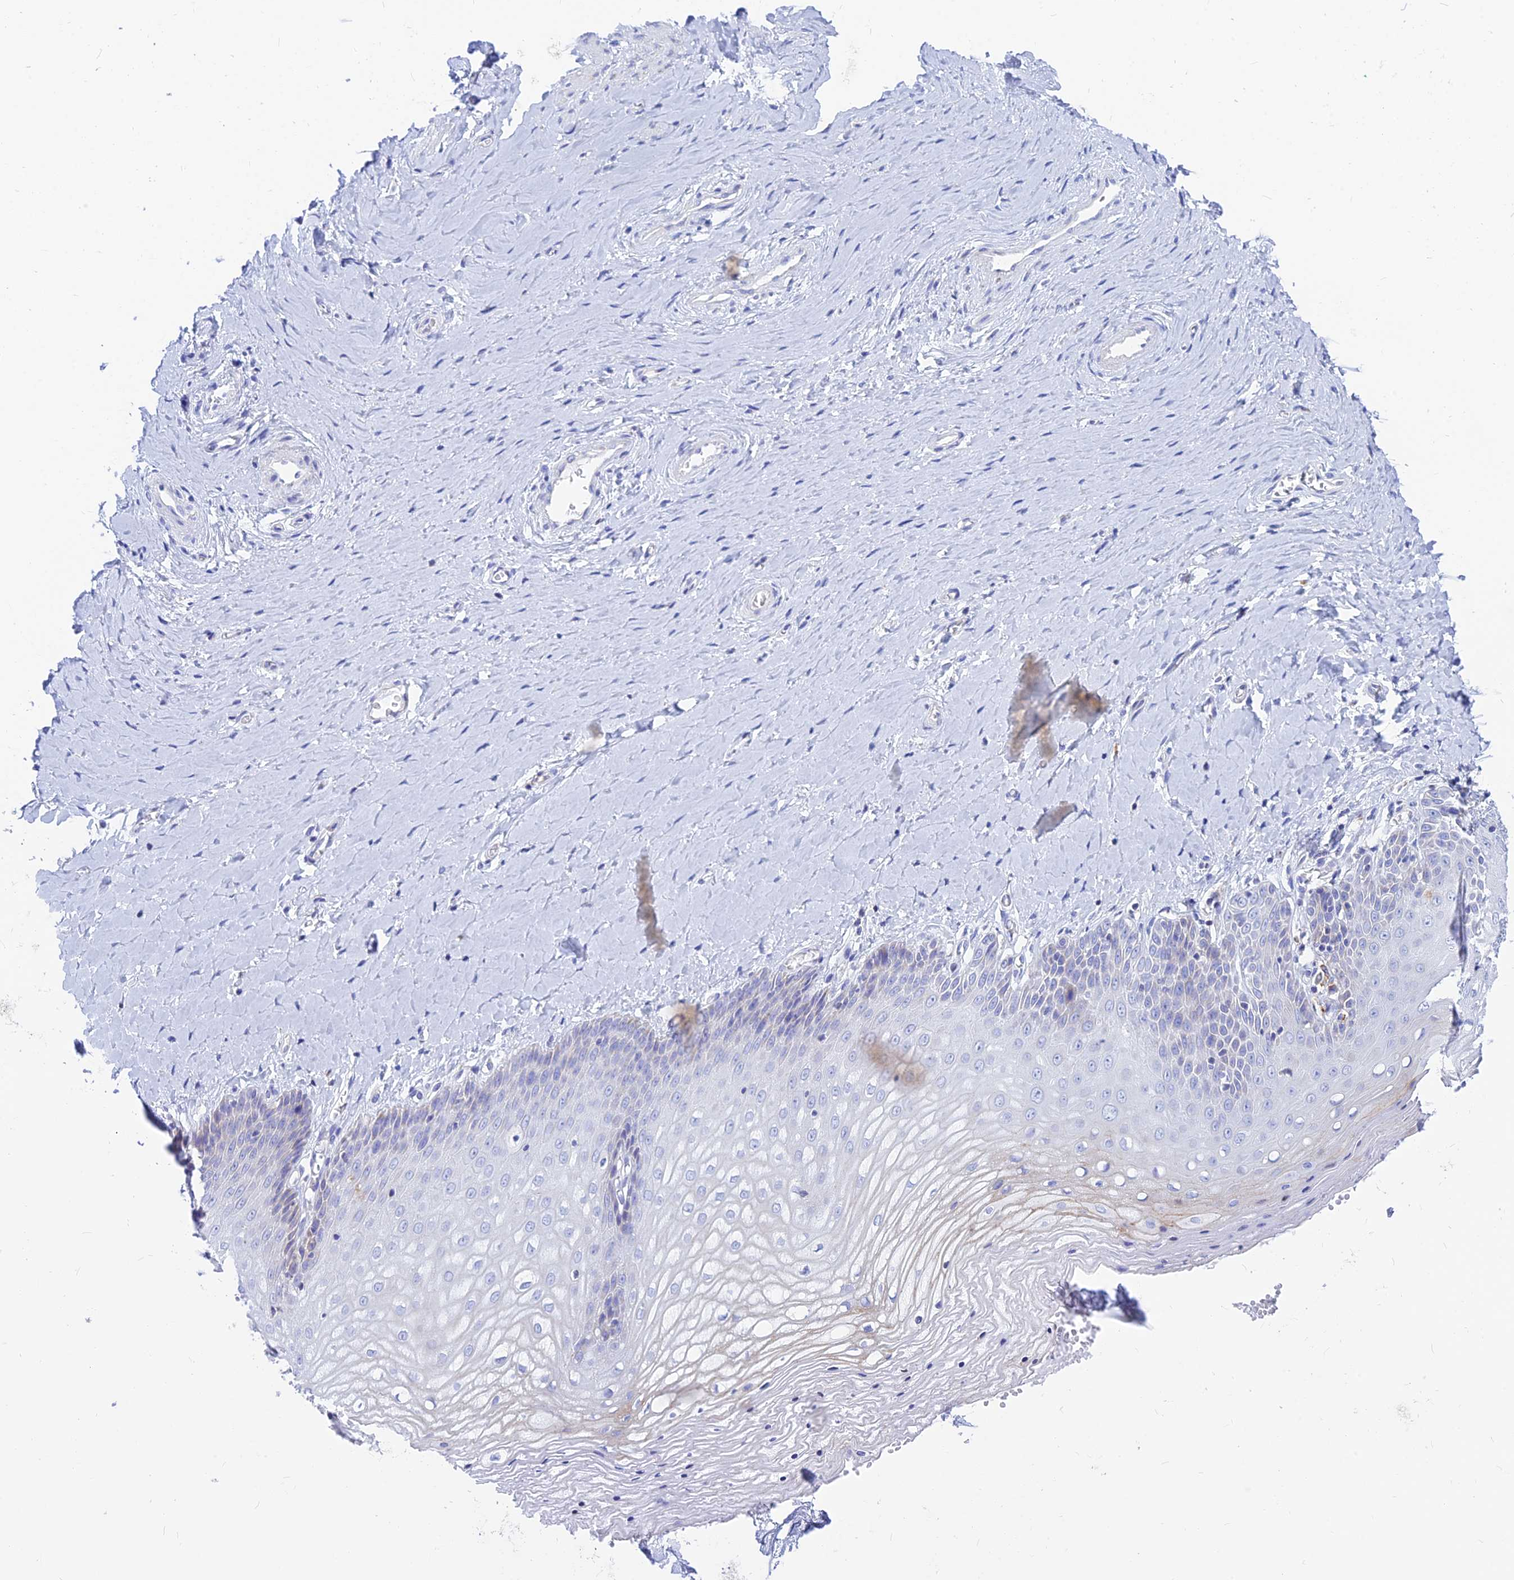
{"staining": {"intensity": "negative", "quantity": "none", "location": "none"}, "tissue": "vagina", "cell_type": "Squamous epithelial cells", "image_type": "normal", "snomed": [{"axis": "morphology", "description": "Normal tissue, NOS"}, {"axis": "topography", "description": "Vagina"}], "caption": "Immunohistochemistry (IHC) photomicrograph of benign human vagina stained for a protein (brown), which exhibits no positivity in squamous epithelial cells. (DAB (3,3'-diaminobenzidine) IHC visualized using brightfield microscopy, high magnification).", "gene": "CNOT6", "patient": {"sex": "female", "age": 65}}